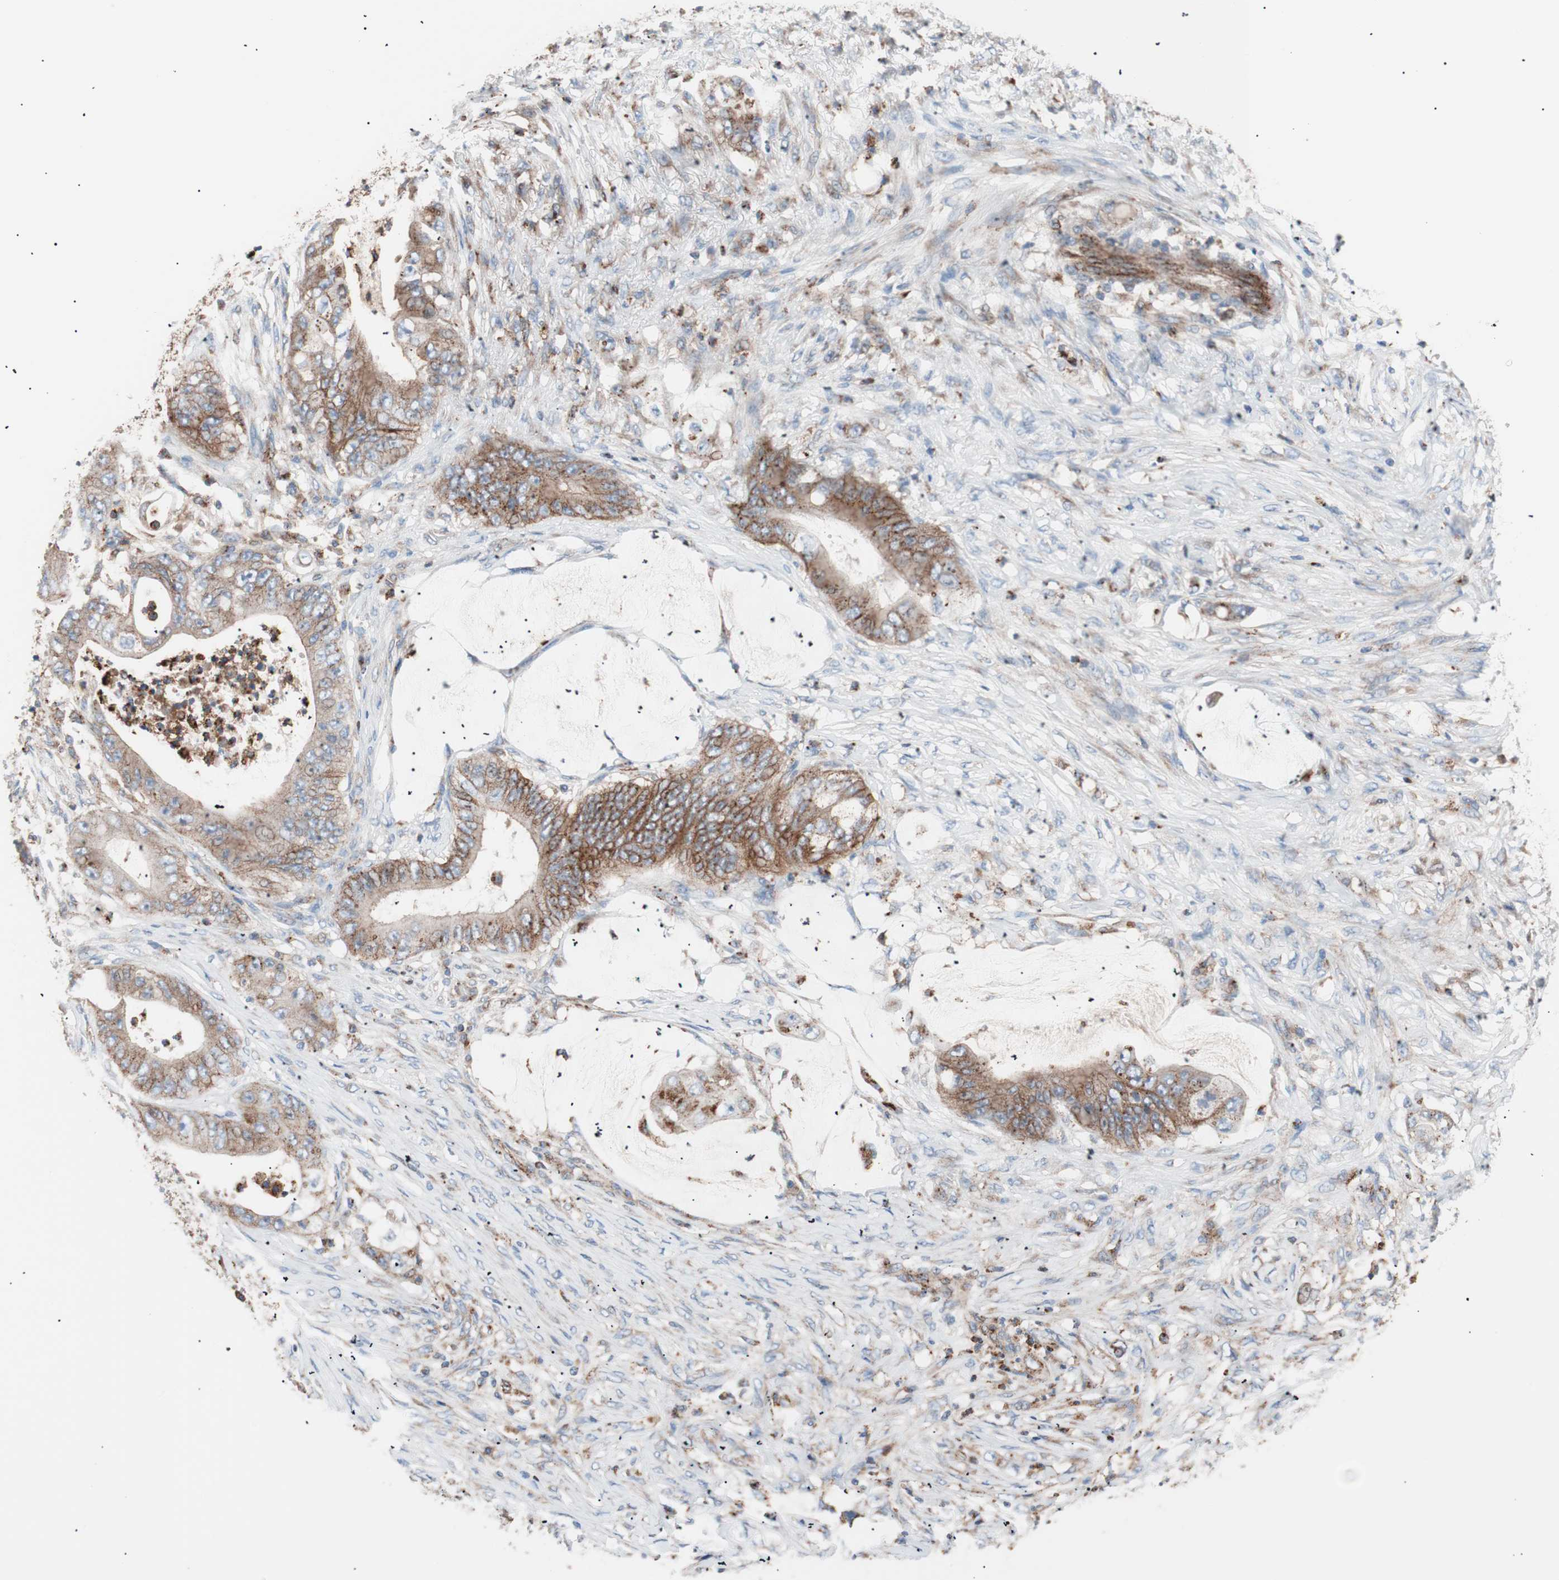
{"staining": {"intensity": "moderate", "quantity": ">75%", "location": "cytoplasmic/membranous"}, "tissue": "stomach cancer", "cell_type": "Tumor cells", "image_type": "cancer", "snomed": [{"axis": "morphology", "description": "Adenocarcinoma, NOS"}, {"axis": "topography", "description": "Stomach"}], "caption": "DAB immunohistochemical staining of human adenocarcinoma (stomach) shows moderate cytoplasmic/membranous protein staining in approximately >75% of tumor cells. (IHC, brightfield microscopy, high magnification).", "gene": "FLOT2", "patient": {"sex": "female", "age": 73}}